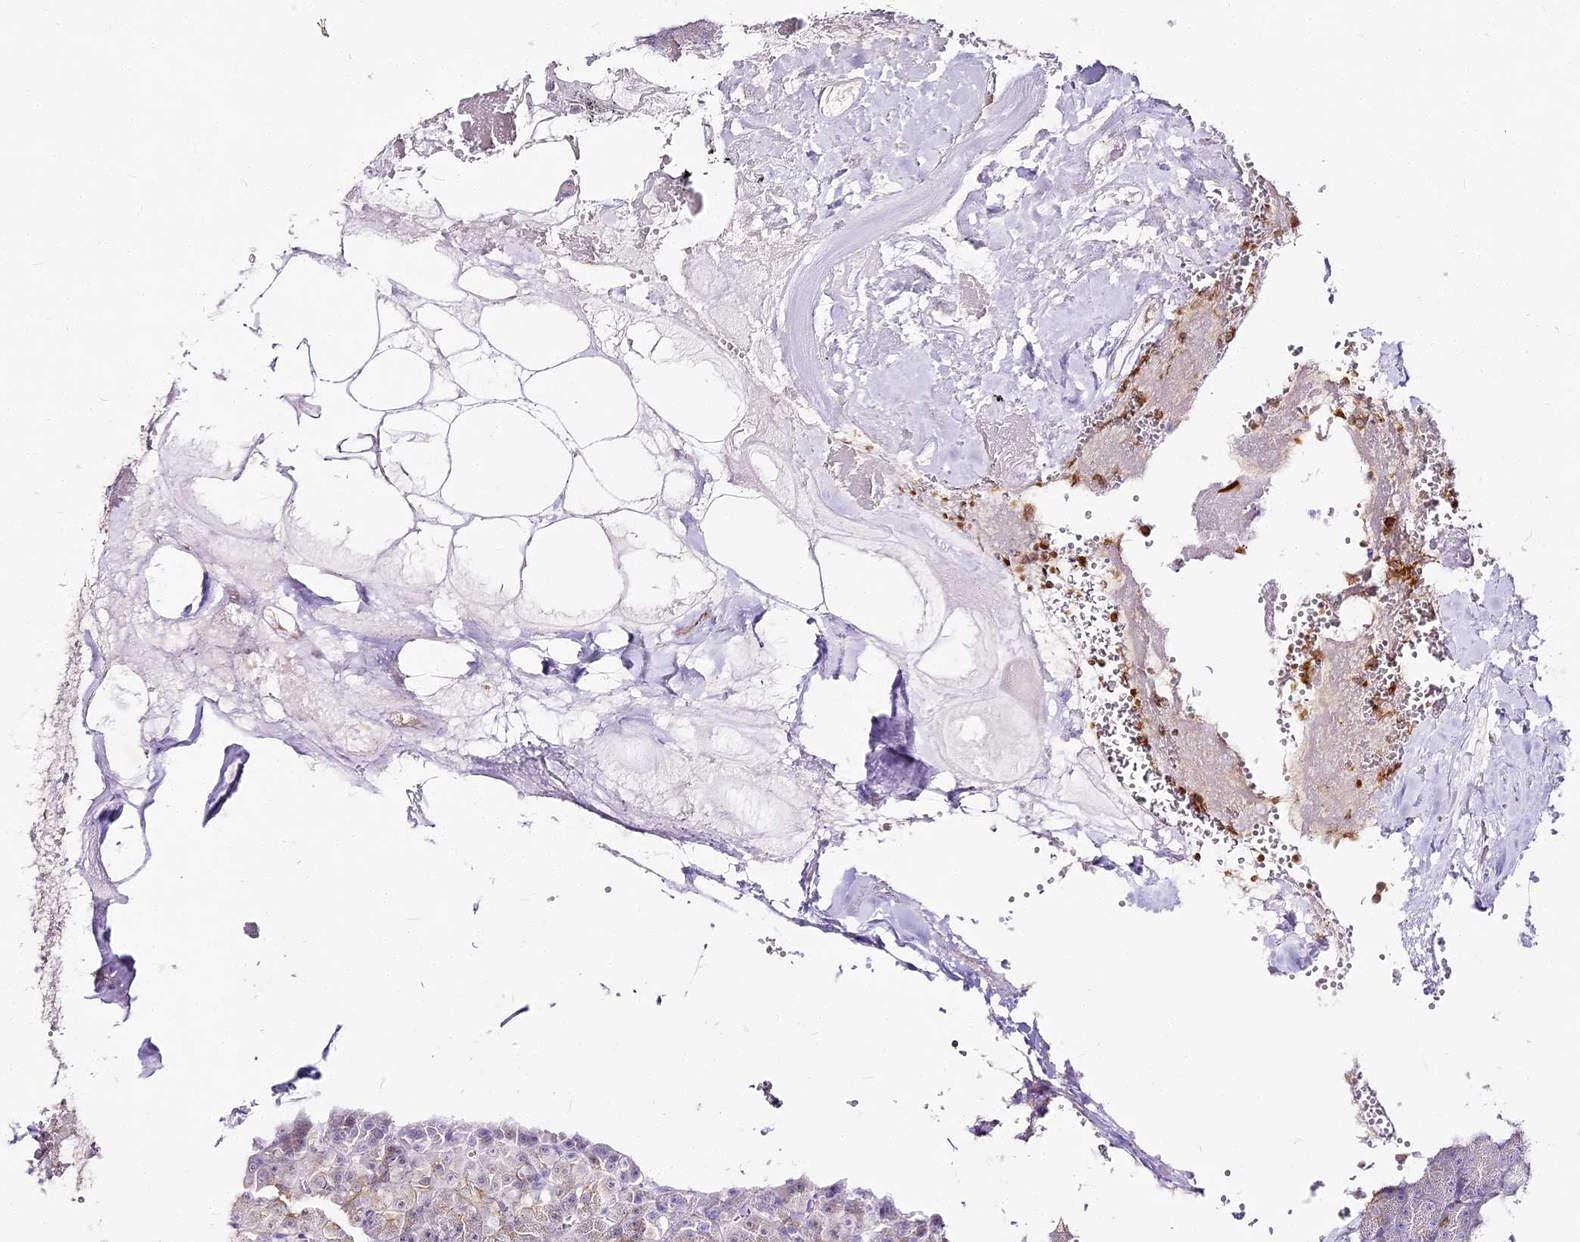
{"staining": {"intensity": "negative", "quantity": "none", "location": "none"}, "tissue": "pancreas", "cell_type": "Exocrine glandular cells", "image_type": "normal", "snomed": [{"axis": "morphology", "description": "Normal tissue, NOS"}, {"axis": "morphology", "description": "Carcinoid, malignant, NOS"}, {"axis": "topography", "description": "Pancreas"}], "caption": "Exocrine glandular cells are negative for protein expression in benign human pancreas.", "gene": "DOCK2", "patient": {"sex": "female", "age": 35}}